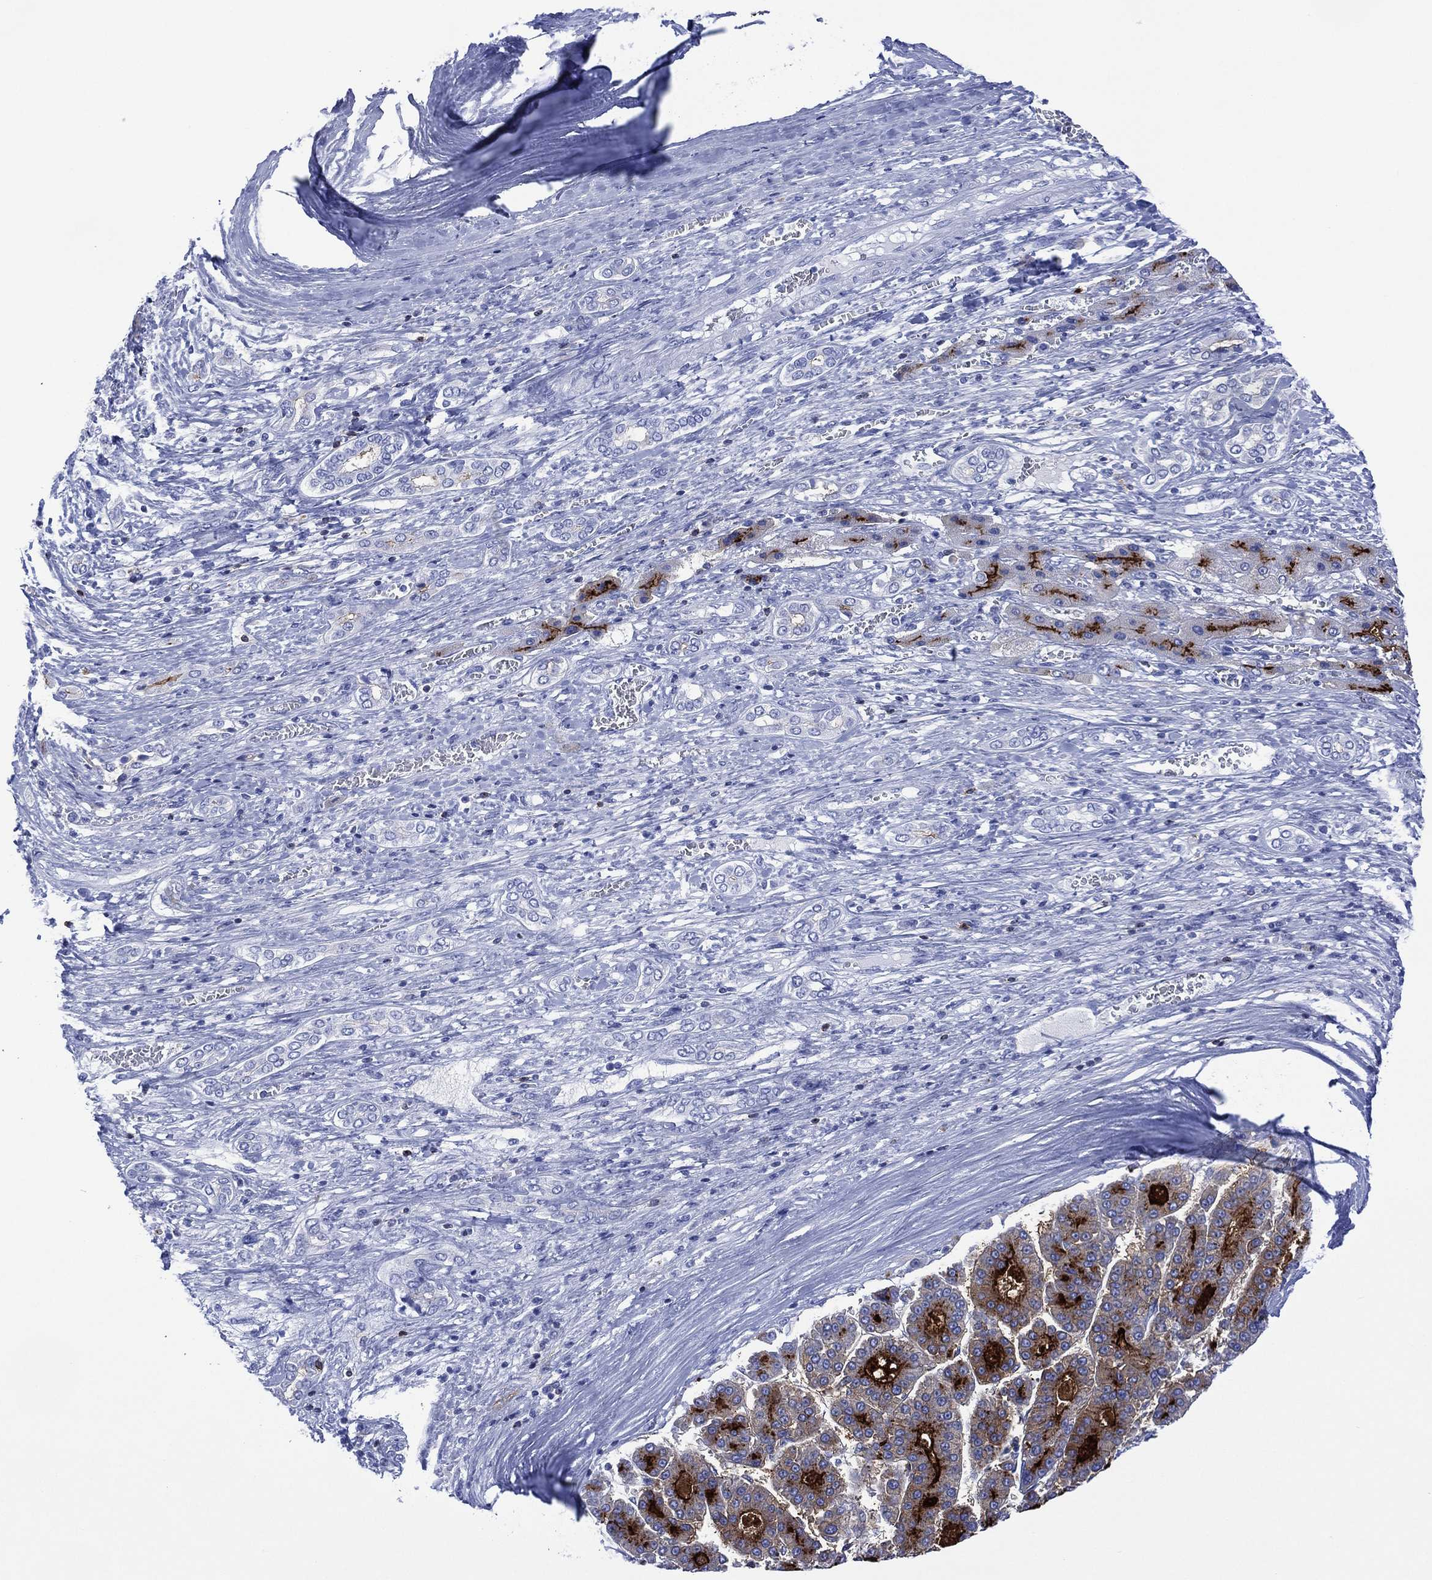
{"staining": {"intensity": "strong", "quantity": "25%-75%", "location": "cytoplasmic/membranous"}, "tissue": "liver cancer", "cell_type": "Tumor cells", "image_type": "cancer", "snomed": [{"axis": "morphology", "description": "Carcinoma, Hepatocellular, NOS"}, {"axis": "topography", "description": "Liver"}], "caption": "Tumor cells display strong cytoplasmic/membranous positivity in approximately 25%-75% of cells in hepatocellular carcinoma (liver). The protein is stained brown, and the nuclei are stained in blue (DAB (3,3'-diaminobenzidine) IHC with brightfield microscopy, high magnification).", "gene": "DPP4", "patient": {"sex": "male", "age": 70}}